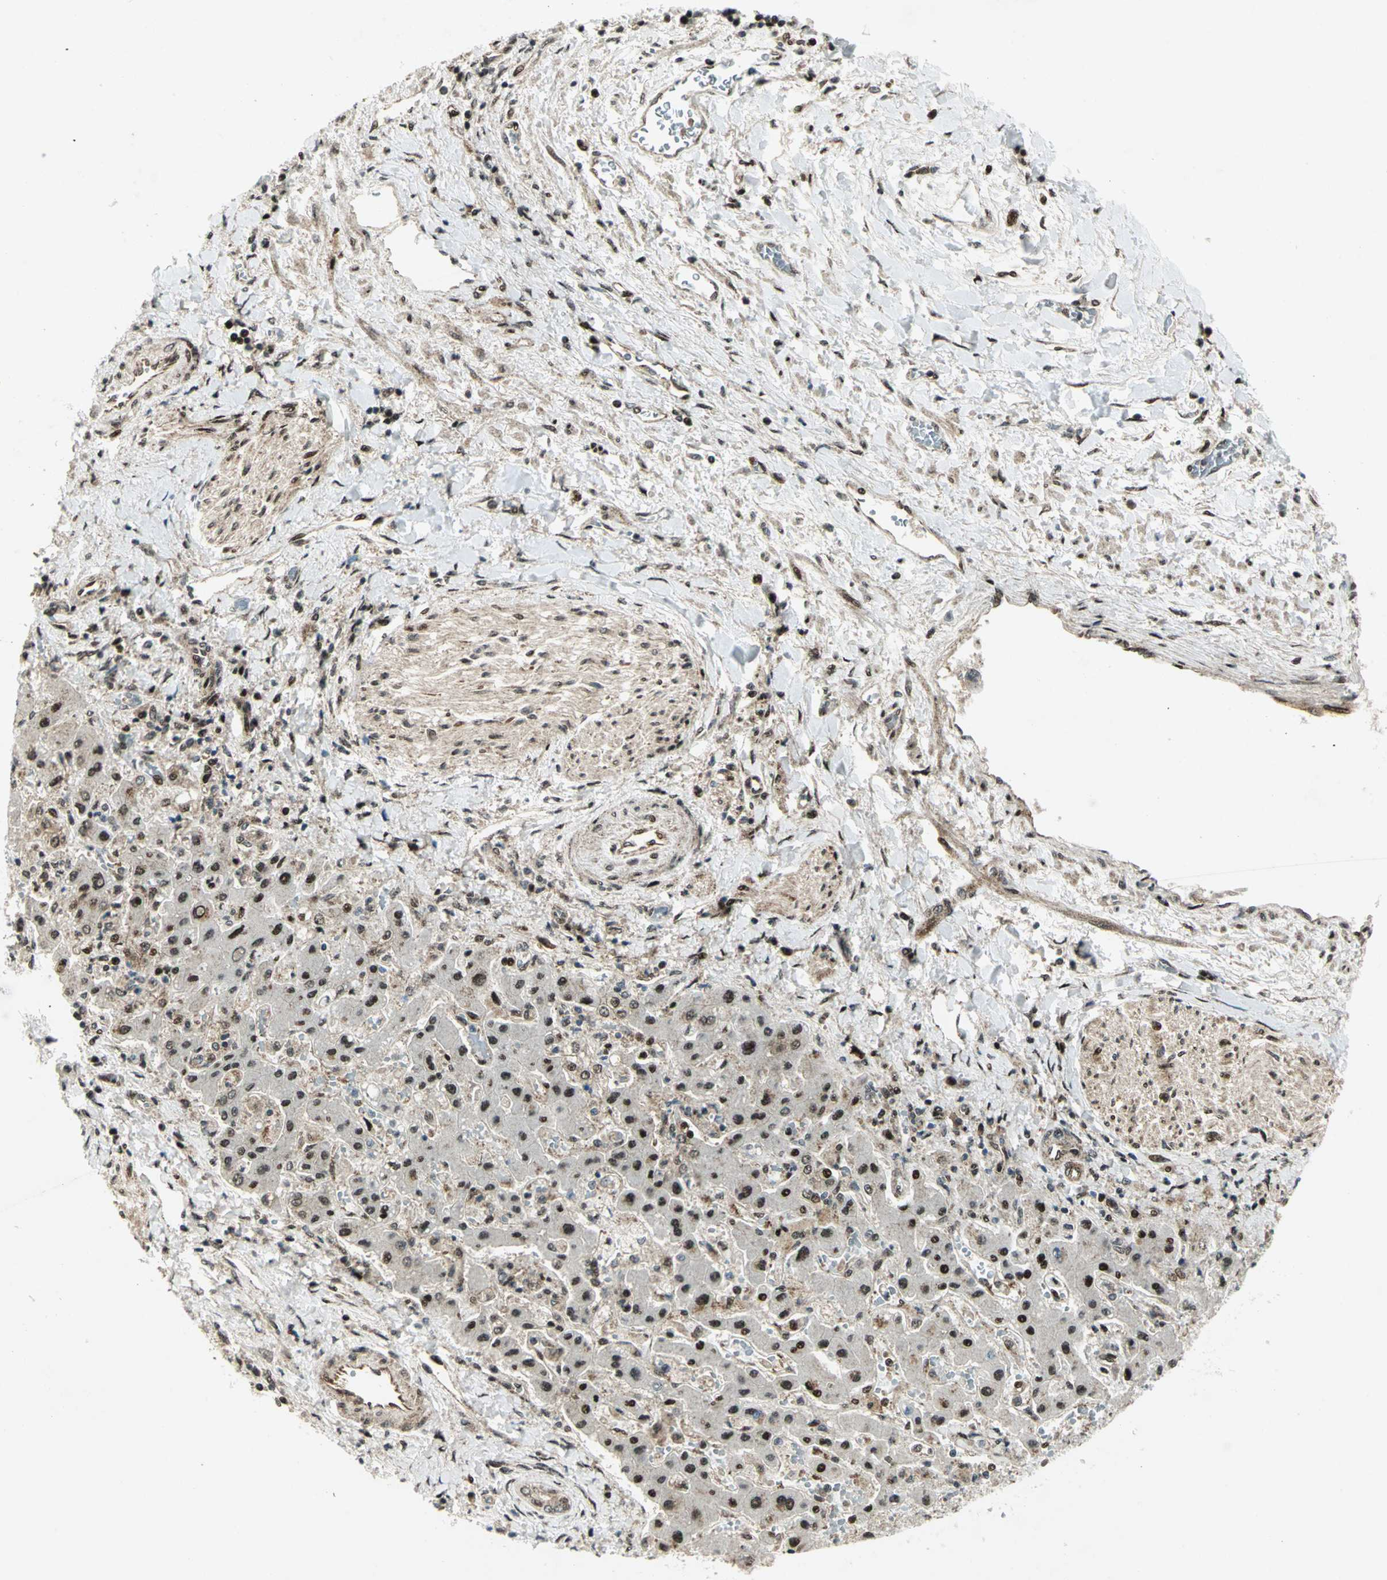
{"staining": {"intensity": "strong", "quantity": ">75%", "location": "cytoplasmic/membranous,nuclear"}, "tissue": "liver cancer", "cell_type": "Tumor cells", "image_type": "cancer", "snomed": [{"axis": "morphology", "description": "Cholangiocarcinoma"}, {"axis": "topography", "description": "Liver"}], "caption": "Liver cancer (cholangiocarcinoma) stained for a protein (brown) shows strong cytoplasmic/membranous and nuclear positive expression in about >75% of tumor cells.", "gene": "COPS5", "patient": {"sex": "male", "age": 50}}